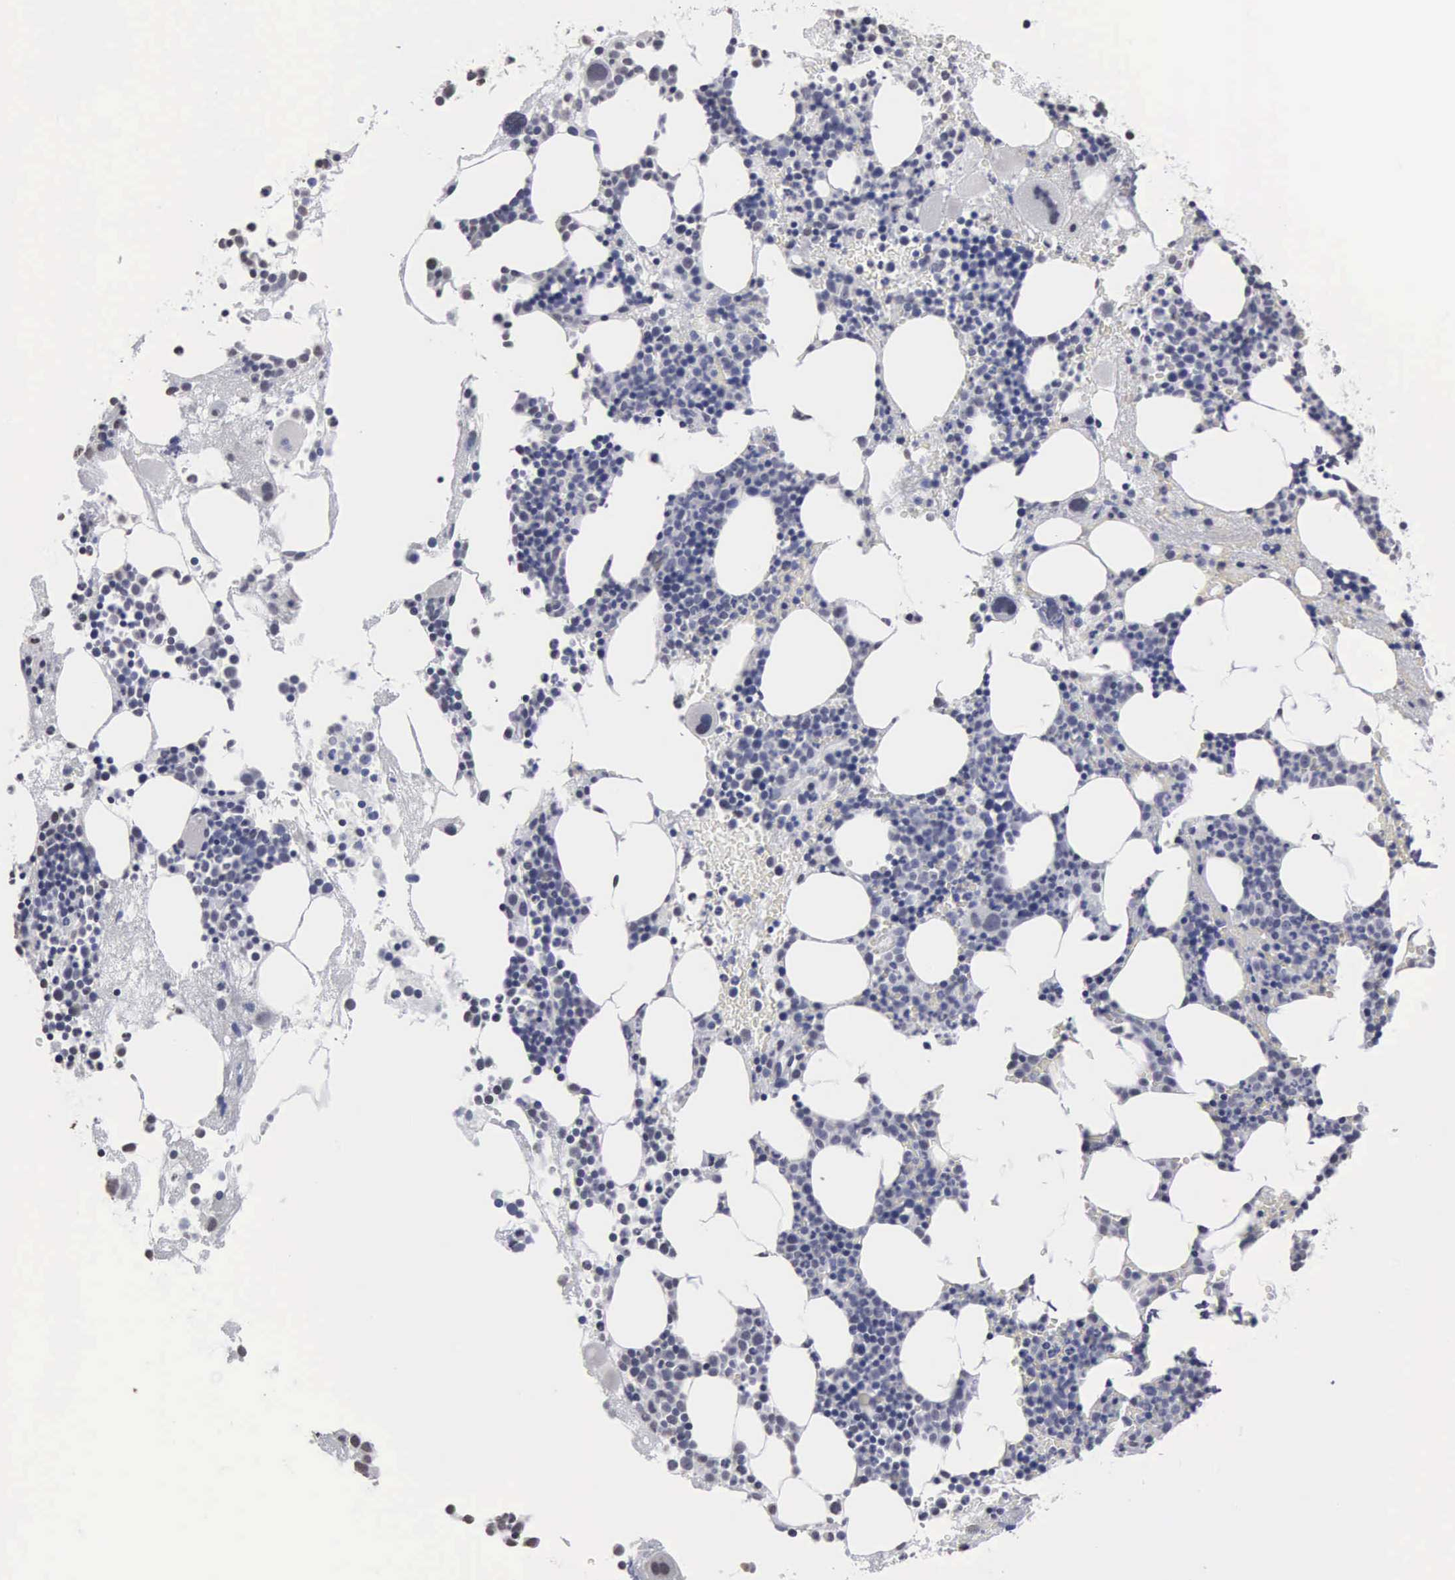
{"staining": {"intensity": "negative", "quantity": "none", "location": "none"}, "tissue": "bone marrow", "cell_type": "Hematopoietic cells", "image_type": "normal", "snomed": [{"axis": "morphology", "description": "Normal tissue, NOS"}, {"axis": "topography", "description": "Bone marrow"}], "caption": "There is no significant positivity in hematopoietic cells of bone marrow.", "gene": "UPB1", "patient": {"sex": "male", "age": 75}}